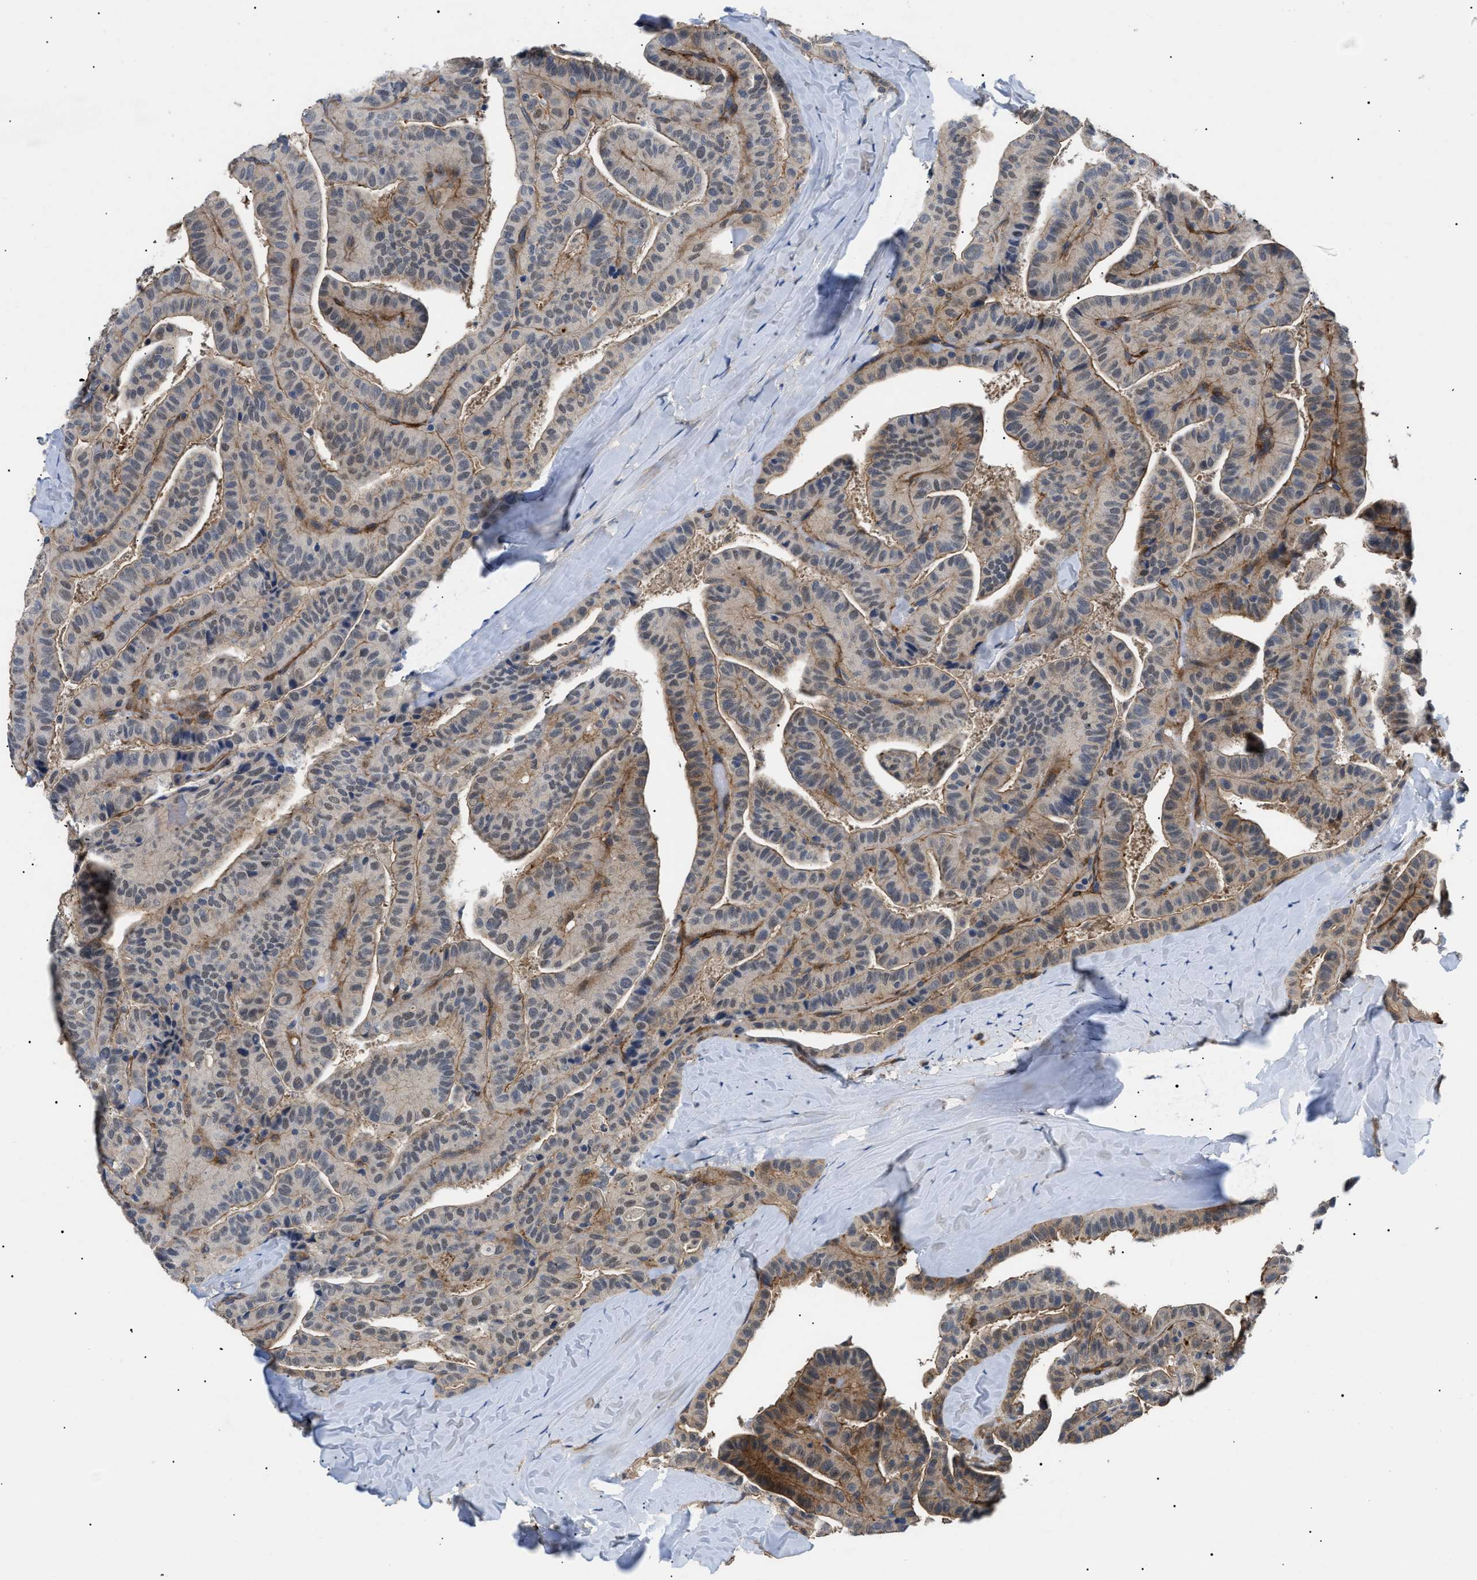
{"staining": {"intensity": "weak", "quantity": ">75%", "location": "cytoplasmic/membranous,nuclear"}, "tissue": "thyroid cancer", "cell_type": "Tumor cells", "image_type": "cancer", "snomed": [{"axis": "morphology", "description": "Papillary adenocarcinoma, NOS"}, {"axis": "topography", "description": "Thyroid gland"}], "caption": "An immunohistochemistry micrograph of tumor tissue is shown. Protein staining in brown shows weak cytoplasmic/membranous and nuclear positivity in thyroid cancer within tumor cells. (Stains: DAB (3,3'-diaminobenzidine) in brown, nuclei in blue, Microscopy: brightfield microscopy at high magnification).", "gene": "CRCP", "patient": {"sex": "male", "age": 77}}